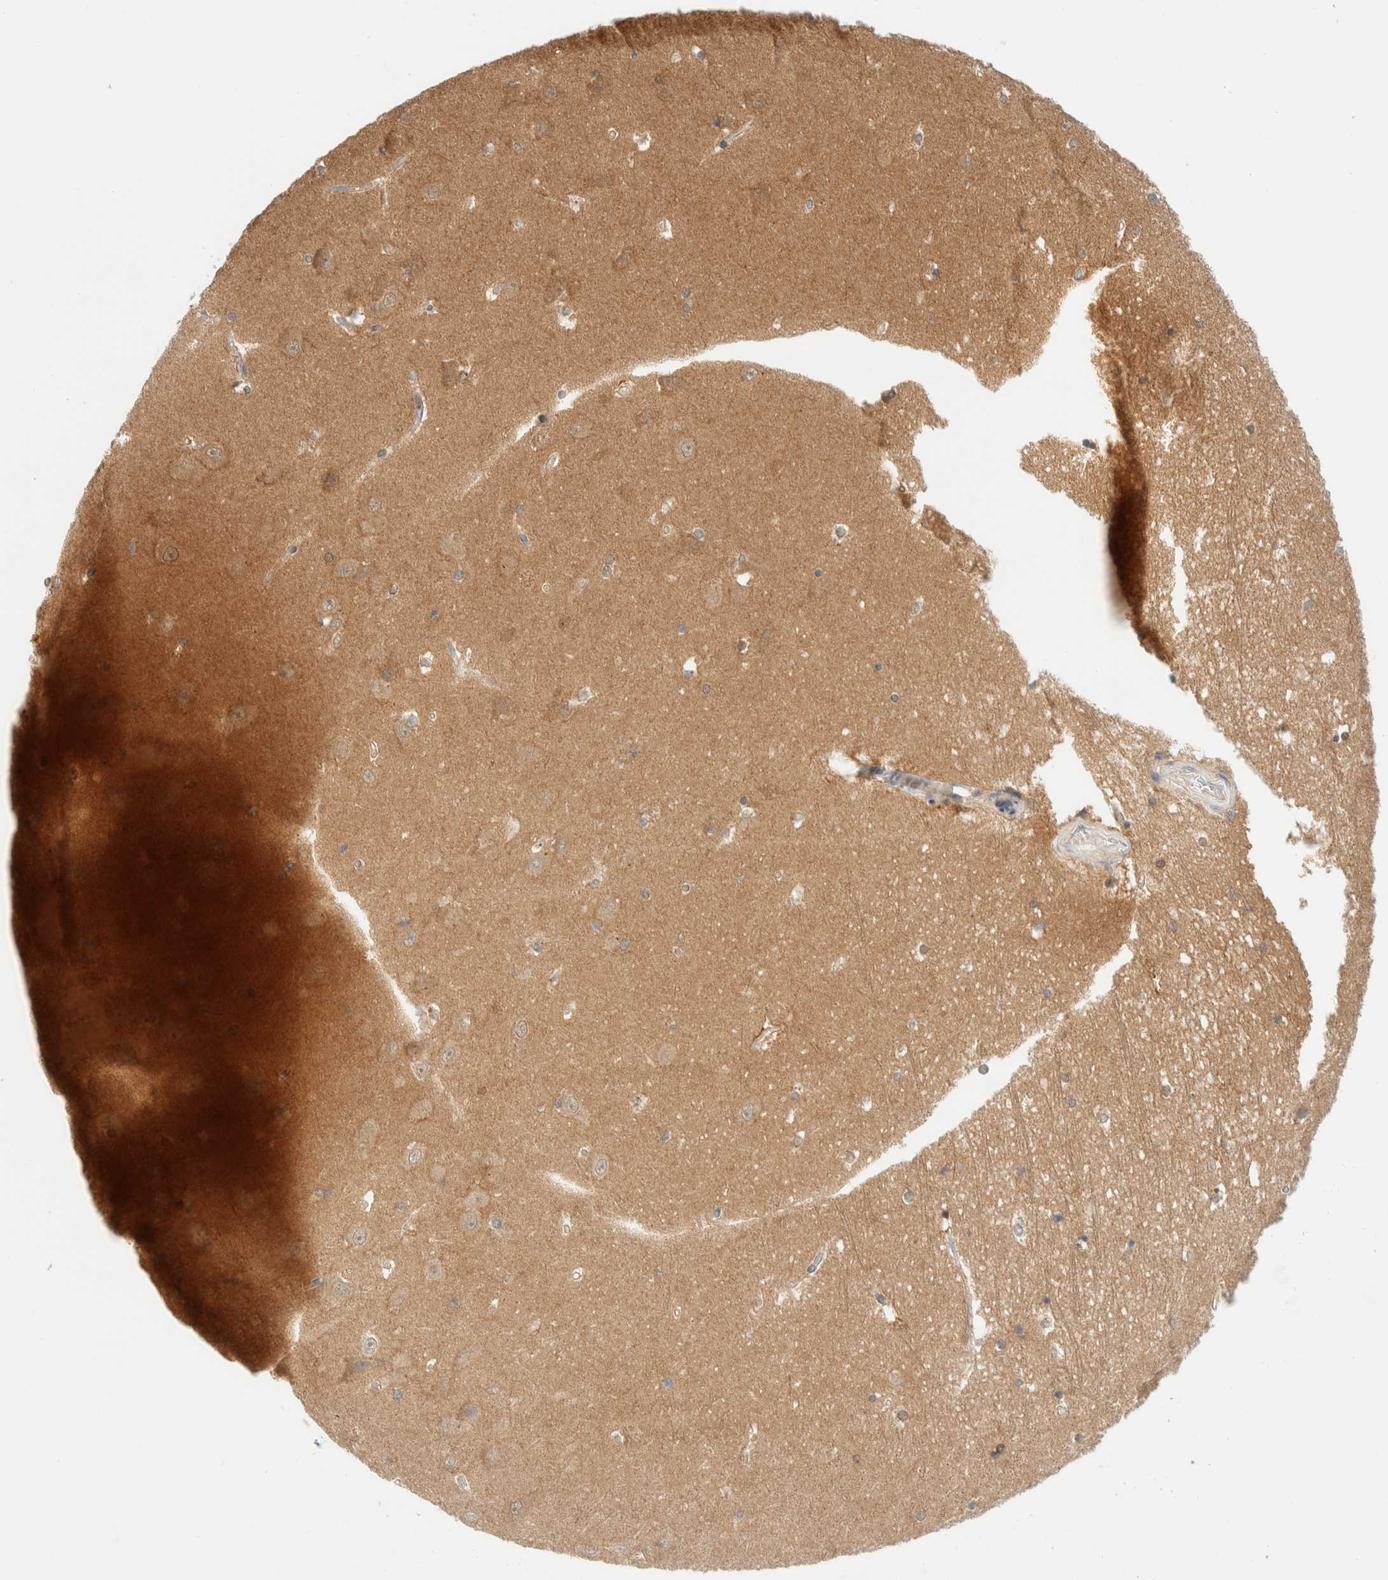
{"staining": {"intensity": "moderate", "quantity": "<25%", "location": "cytoplasmic/membranous"}, "tissue": "hippocampus", "cell_type": "Glial cells", "image_type": "normal", "snomed": [{"axis": "morphology", "description": "Normal tissue, NOS"}, {"axis": "topography", "description": "Hippocampus"}], "caption": "Protein expression analysis of benign hippocampus reveals moderate cytoplasmic/membranous positivity in approximately <25% of glial cells. Using DAB (3,3'-diaminobenzidine) (brown) and hematoxylin (blue) stains, captured at high magnification using brightfield microscopy.", "gene": "PCYT2", "patient": {"sex": "male", "age": 45}}